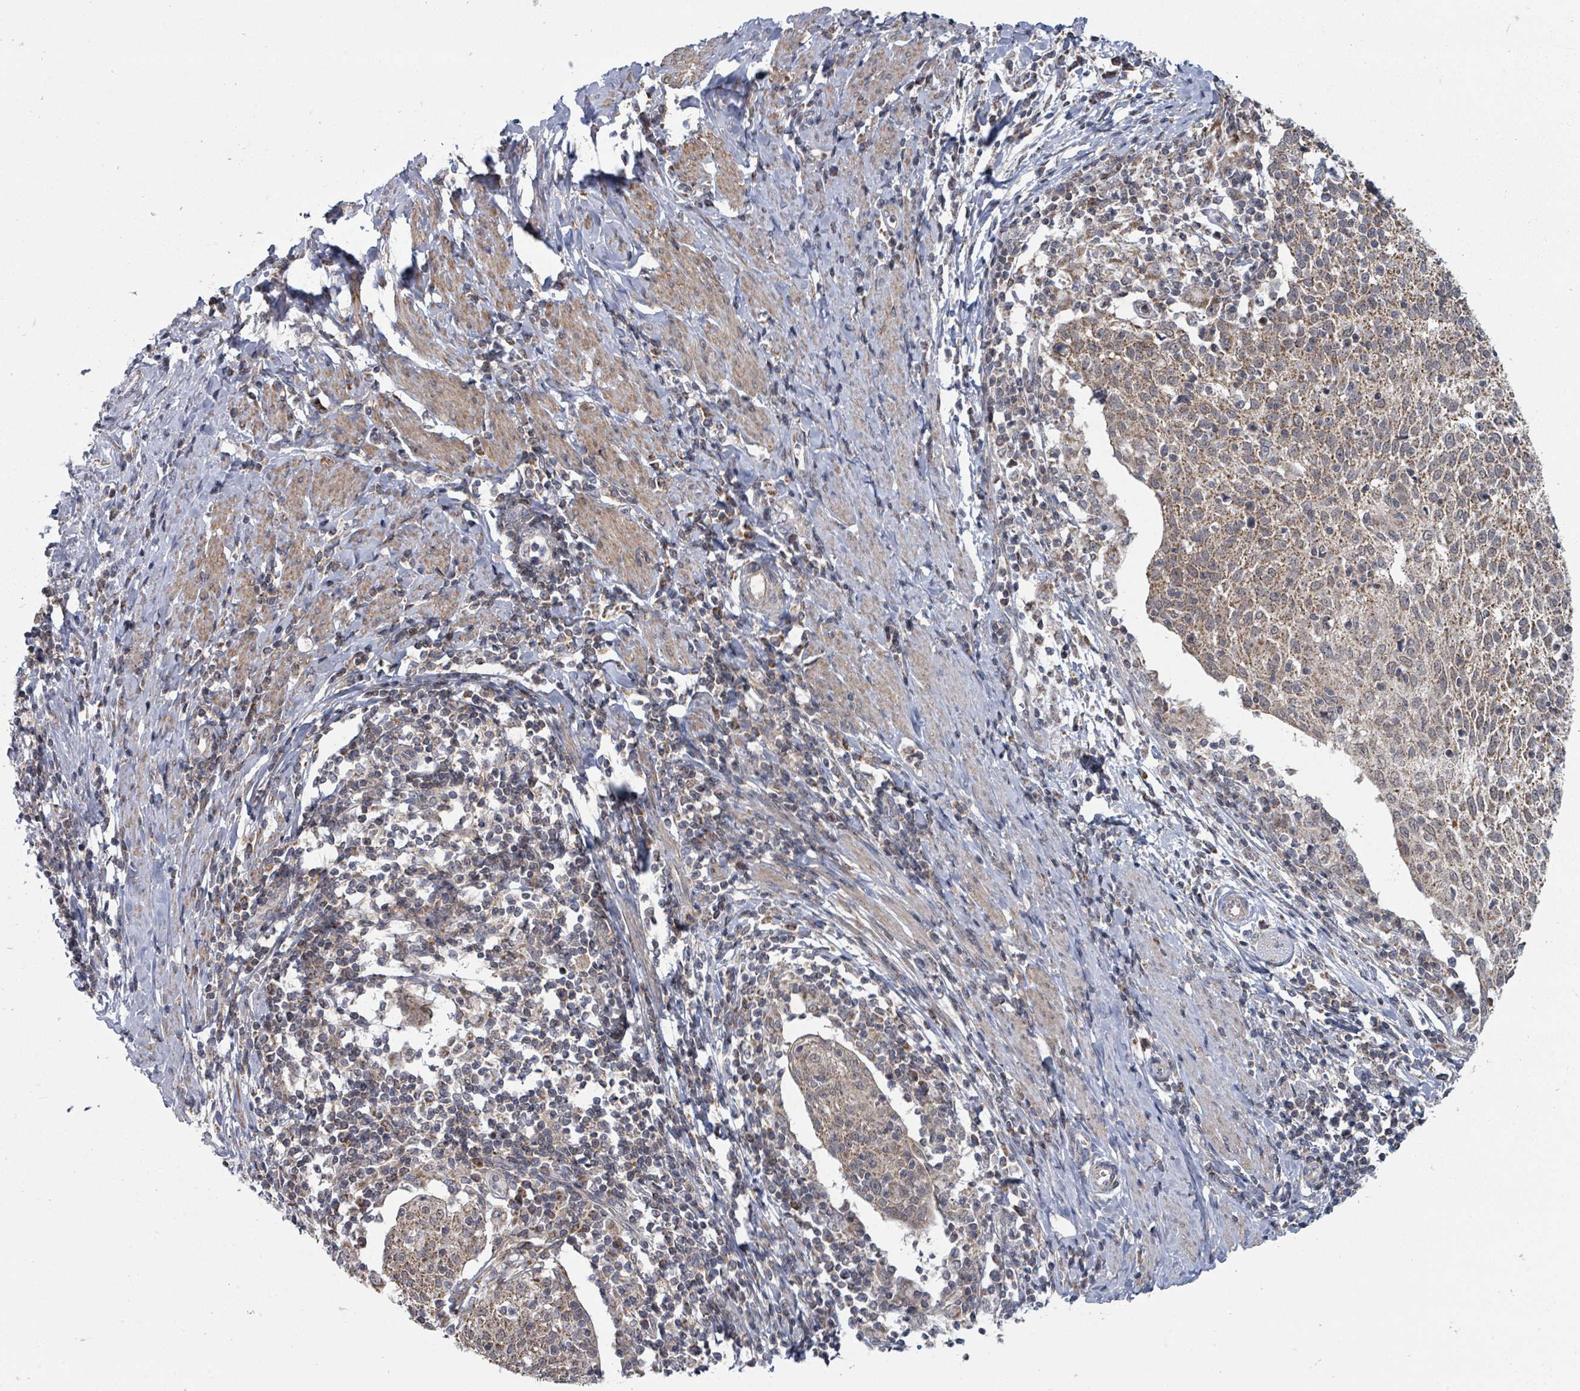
{"staining": {"intensity": "moderate", "quantity": ">75%", "location": "cytoplasmic/membranous"}, "tissue": "cervical cancer", "cell_type": "Tumor cells", "image_type": "cancer", "snomed": [{"axis": "morphology", "description": "Squamous cell carcinoma, NOS"}, {"axis": "topography", "description": "Cervix"}], "caption": "Immunohistochemical staining of human cervical squamous cell carcinoma demonstrates moderate cytoplasmic/membranous protein expression in approximately >75% of tumor cells. (DAB IHC, brown staining for protein, blue staining for nuclei).", "gene": "MAGOHB", "patient": {"sex": "female", "age": 52}}